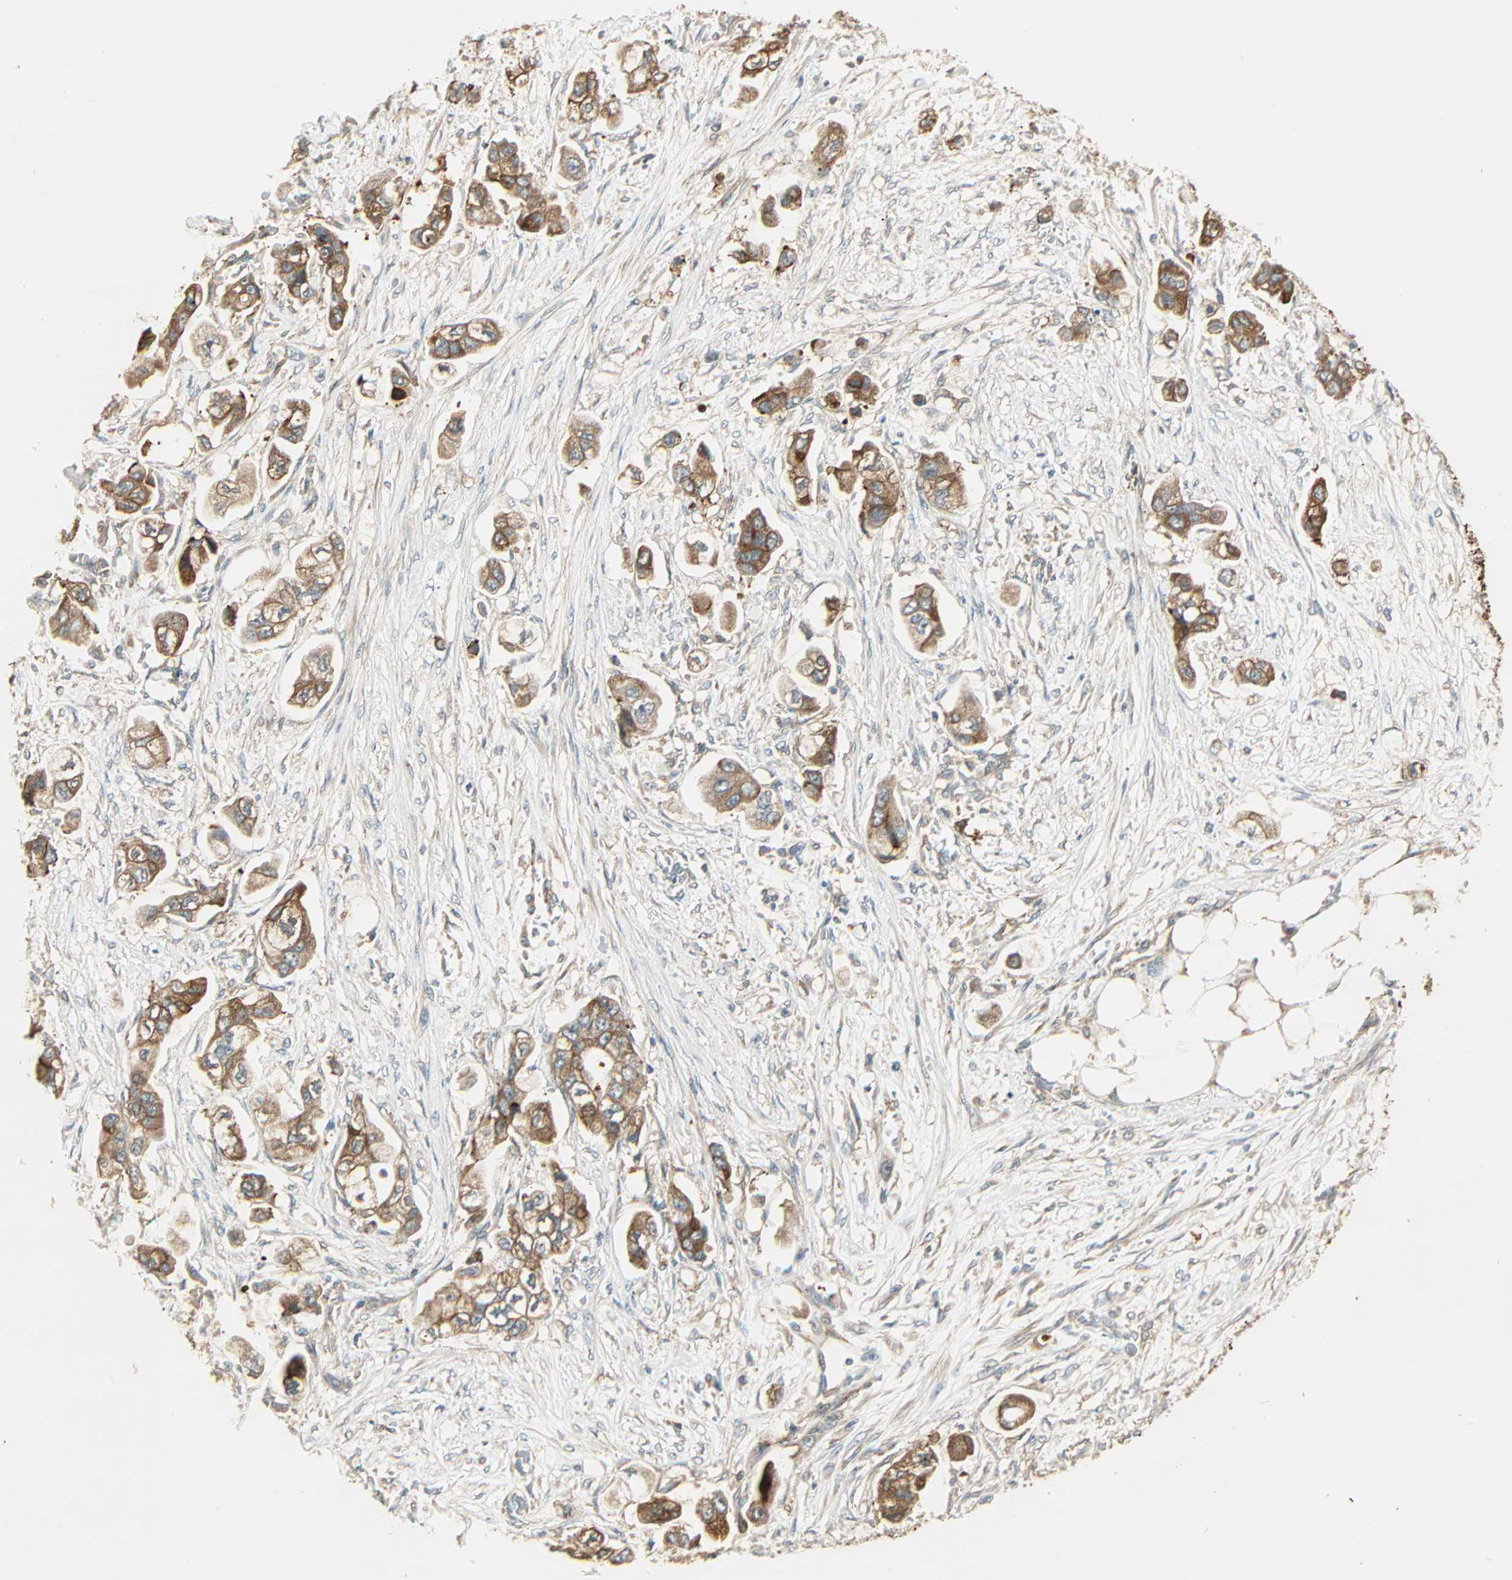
{"staining": {"intensity": "moderate", "quantity": ">75%", "location": "cytoplasmic/membranous"}, "tissue": "stomach cancer", "cell_type": "Tumor cells", "image_type": "cancer", "snomed": [{"axis": "morphology", "description": "Adenocarcinoma, NOS"}, {"axis": "topography", "description": "Stomach"}], "caption": "IHC histopathology image of human stomach cancer stained for a protein (brown), which shows medium levels of moderate cytoplasmic/membranous expression in about >75% of tumor cells.", "gene": "GALK1", "patient": {"sex": "male", "age": 62}}